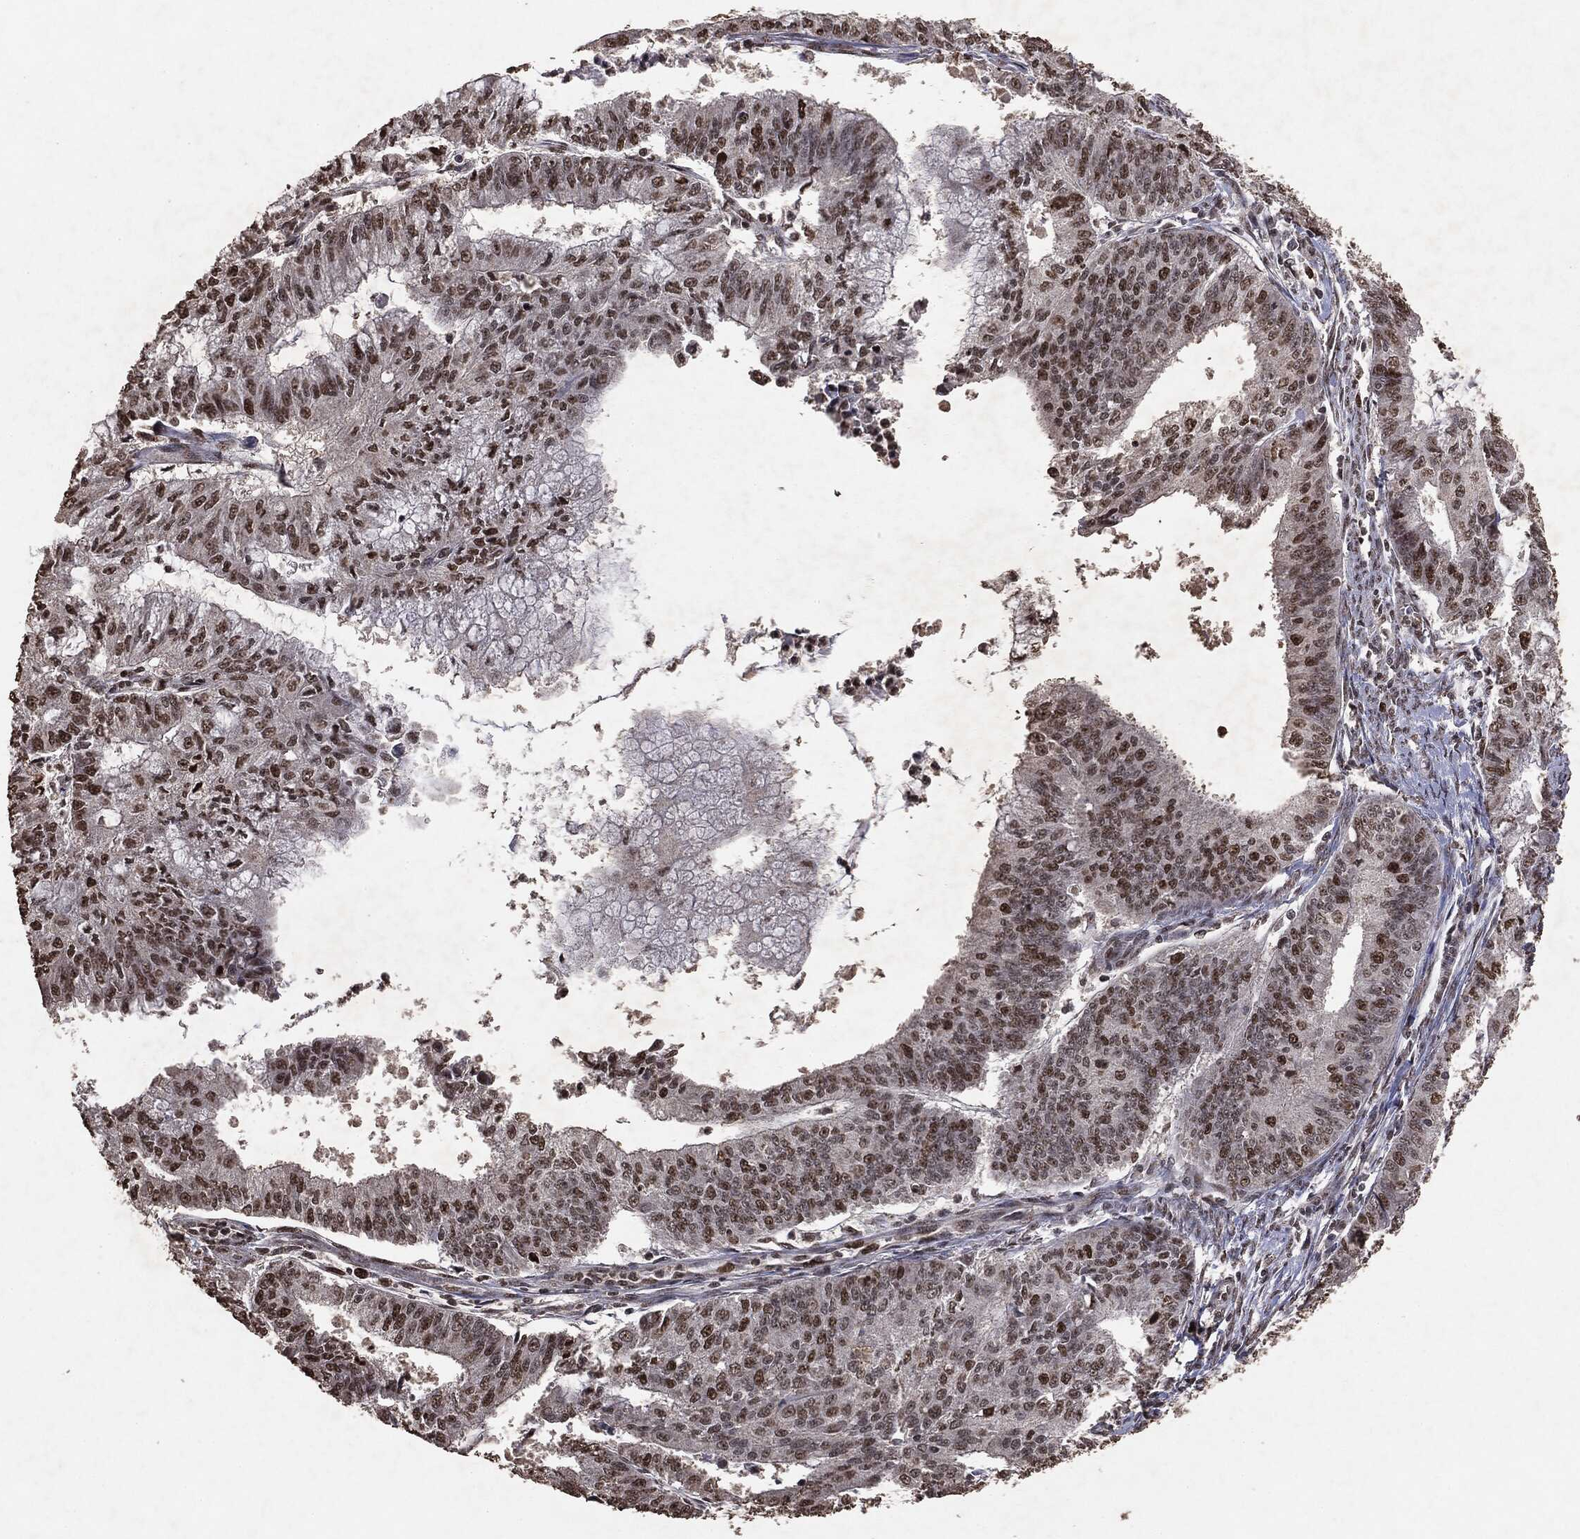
{"staining": {"intensity": "moderate", "quantity": "25%-75%", "location": "nuclear"}, "tissue": "endometrial cancer", "cell_type": "Tumor cells", "image_type": "cancer", "snomed": [{"axis": "morphology", "description": "Adenocarcinoma, NOS"}, {"axis": "topography", "description": "Endometrium"}], "caption": "A photomicrograph of human adenocarcinoma (endometrial) stained for a protein demonstrates moderate nuclear brown staining in tumor cells.", "gene": "RAD18", "patient": {"sex": "female", "age": 61}}